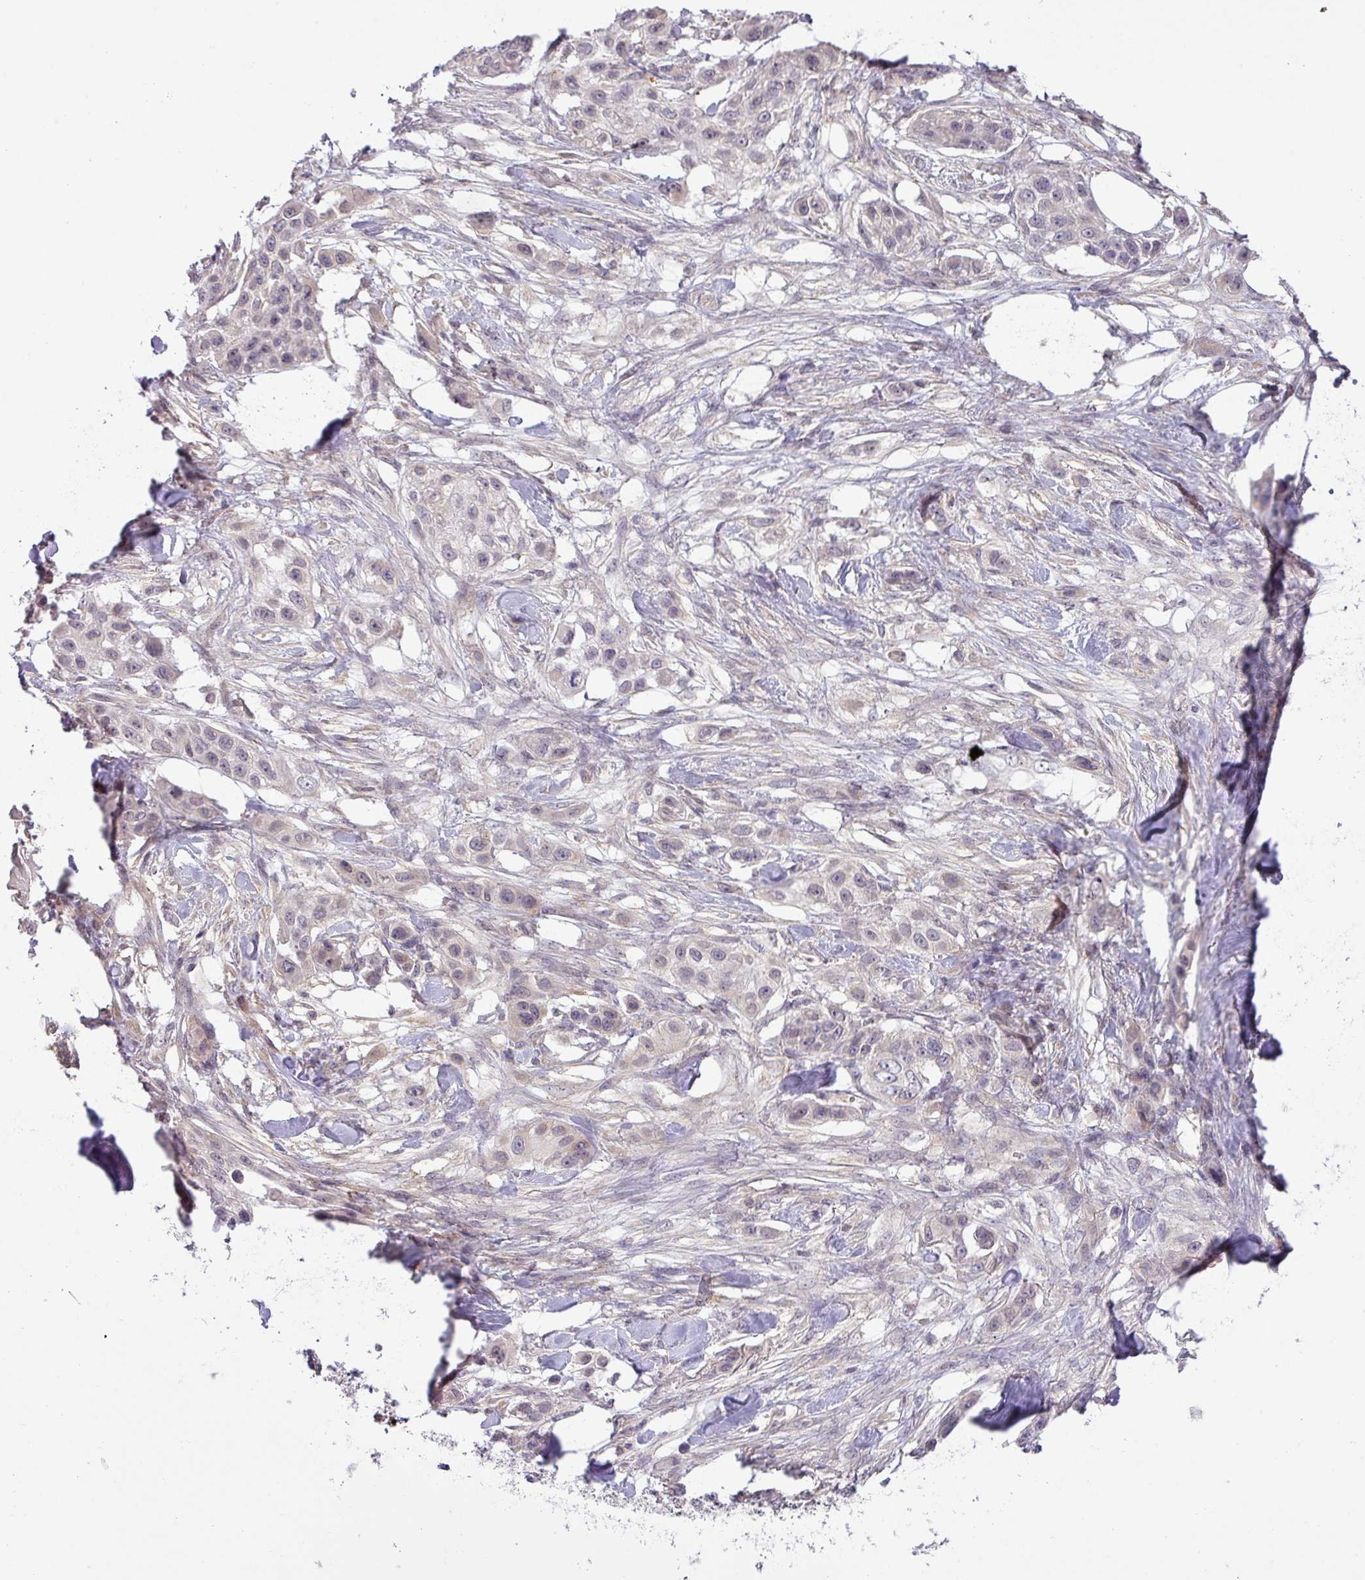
{"staining": {"intensity": "negative", "quantity": "none", "location": "none"}, "tissue": "skin cancer", "cell_type": "Tumor cells", "image_type": "cancer", "snomed": [{"axis": "morphology", "description": "Squamous cell carcinoma, NOS"}, {"axis": "topography", "description": "Skin"}], "caption": "A photomicrograph of squamous cell carcinoma (skin) stained for a protein demonstrates no brown staining in tumor cells.", "gene": "GALNT12", "patient": {"sex": "male", "age": 63}}